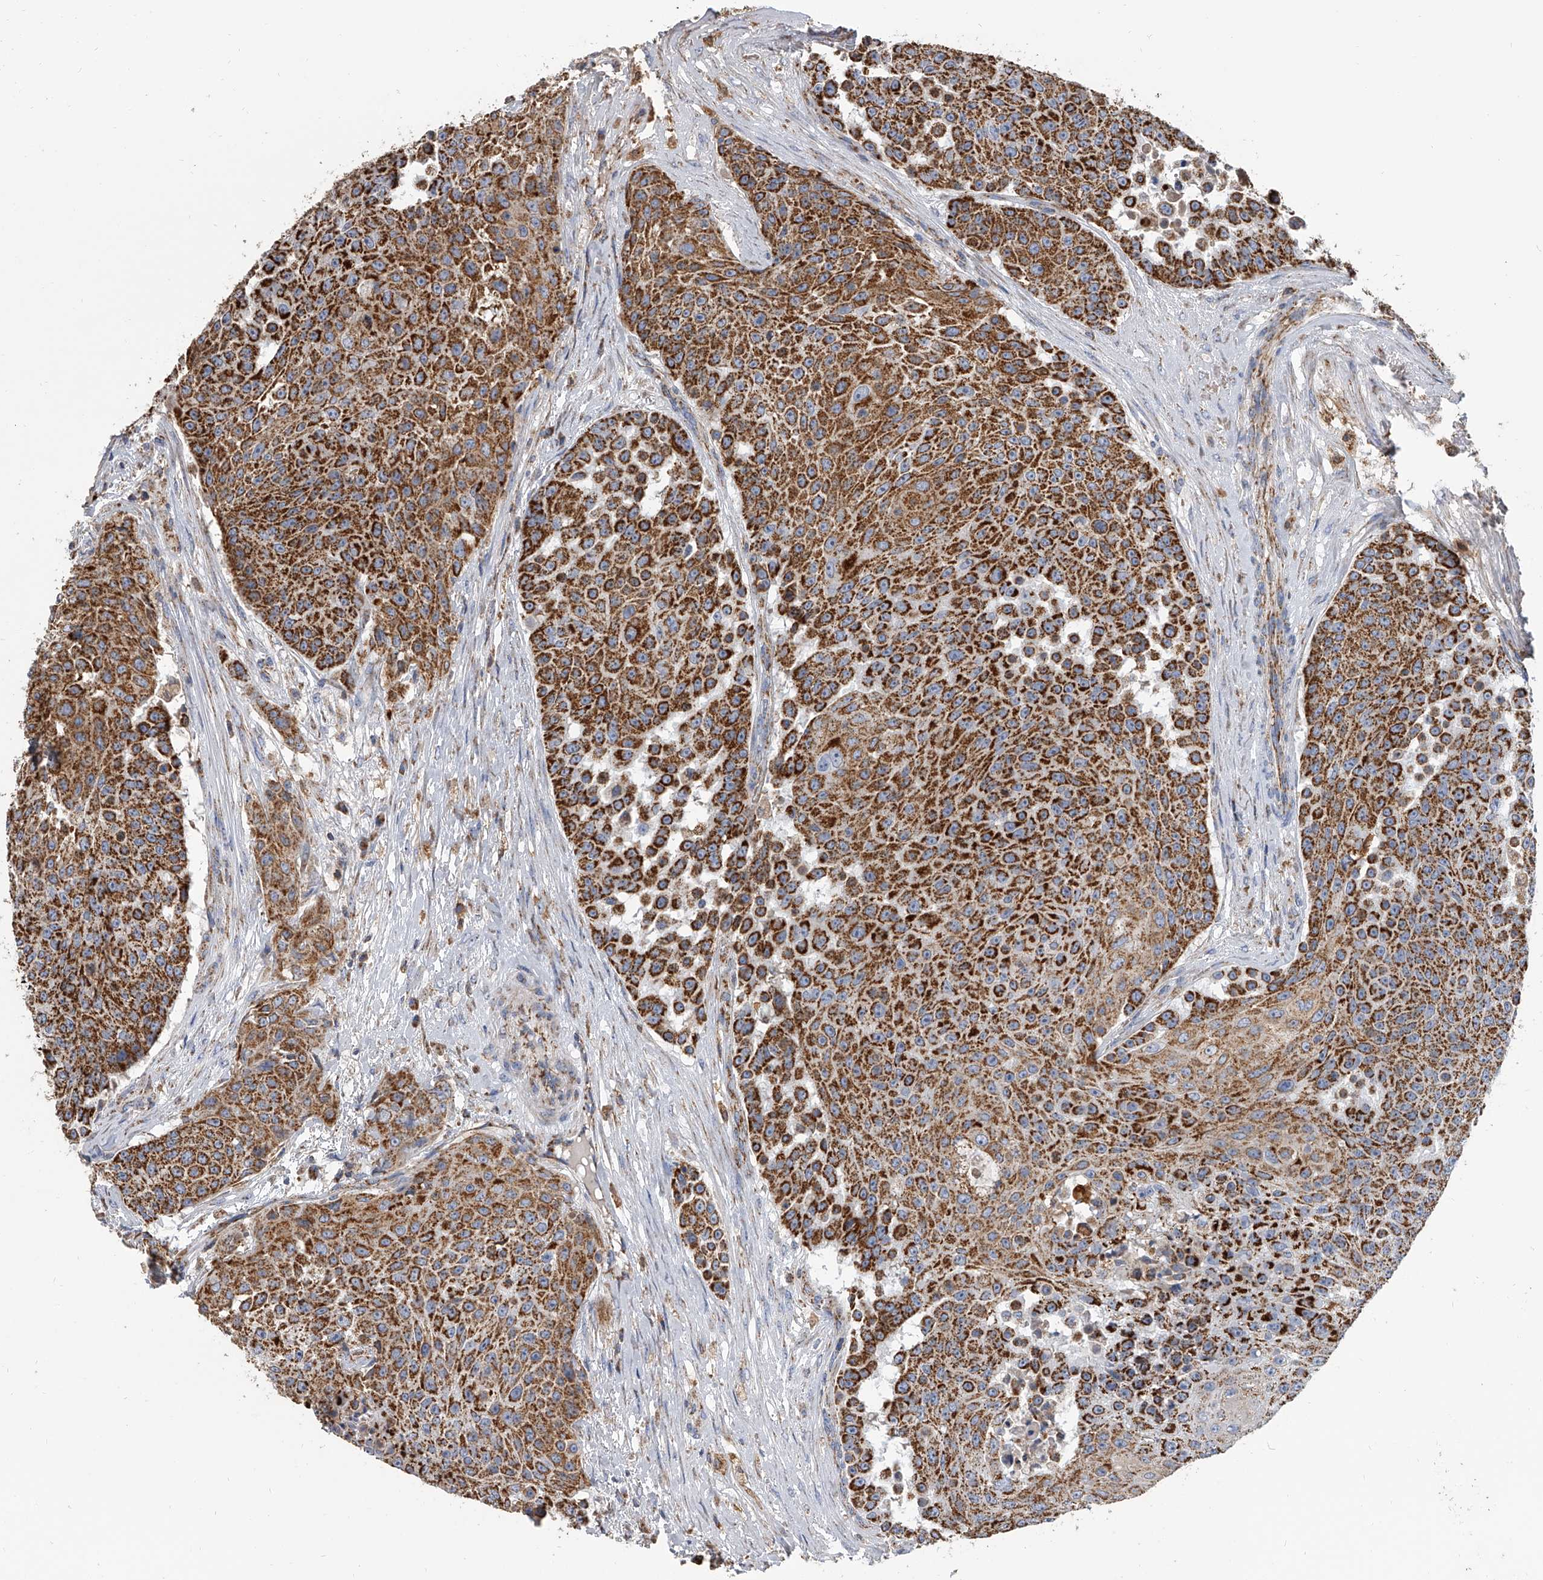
{"staining": {"intensity": "strong", "quantity": ">75%", "location": "cytoplasmic/membranous"}, "tissue": "urothelial cancer", "cell_type": "Tumor cells", "image_type": "cancer", "snomed": [{"axis": "morphology", "description": "Urothelial carcinoma, High grade"}, {"axis": "topography", "description": "Urinary bladder"}], "caption": "IHC image of neoplastic tissue: urothelial cancer stained using immunohistochemistry shows high levels of strong protein expression localized specifically in the cytoplasmic/membranous of tumor cells, appearing as a cytoplasmic/membranous brown color.", "gene": "MRPL28", "patient": {"sex": "female", "age": 63}}